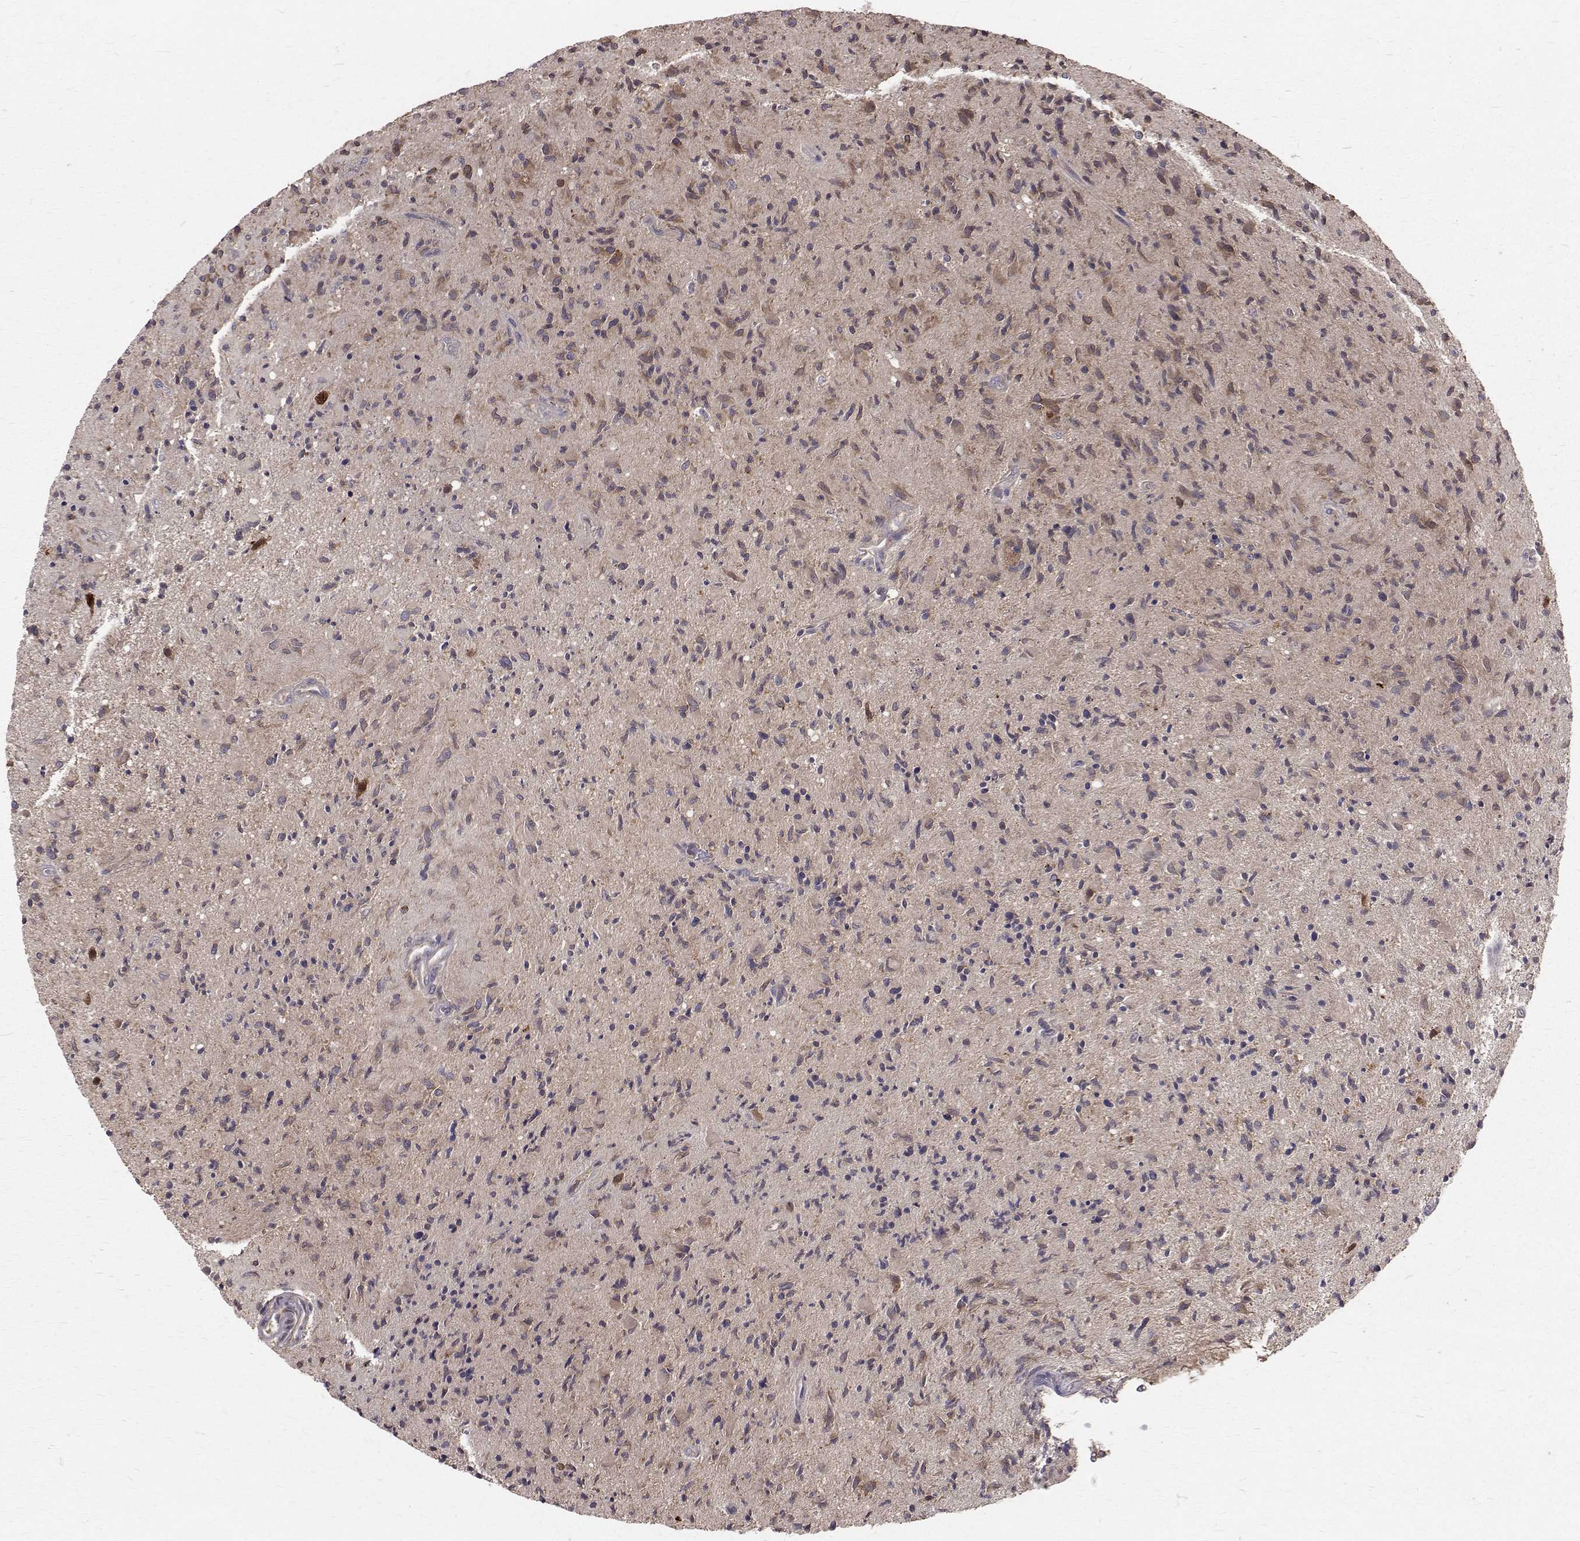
{"staining": {"intensity": "weak", "quantity": "<25%", "location": "cytoplasmic/membranous"}, "tissue": "glioma", "cell_type": "Tumor cells", "image_type": "cancer", "snomed": [{"axis": "morphology", "description": "Glioma, malignant, High grade"}, {"axis": "topography", "description": "Brain"}], "caption": "DAB immunohistochemical staining of malignant high-grade glioma displays no significant expression in tumor cells. (DAB immunohistochemistry (IHC) with hematoxylin counter stain).", "gene": "FARSB", "patient": {"sex": "male", "age": 54}}